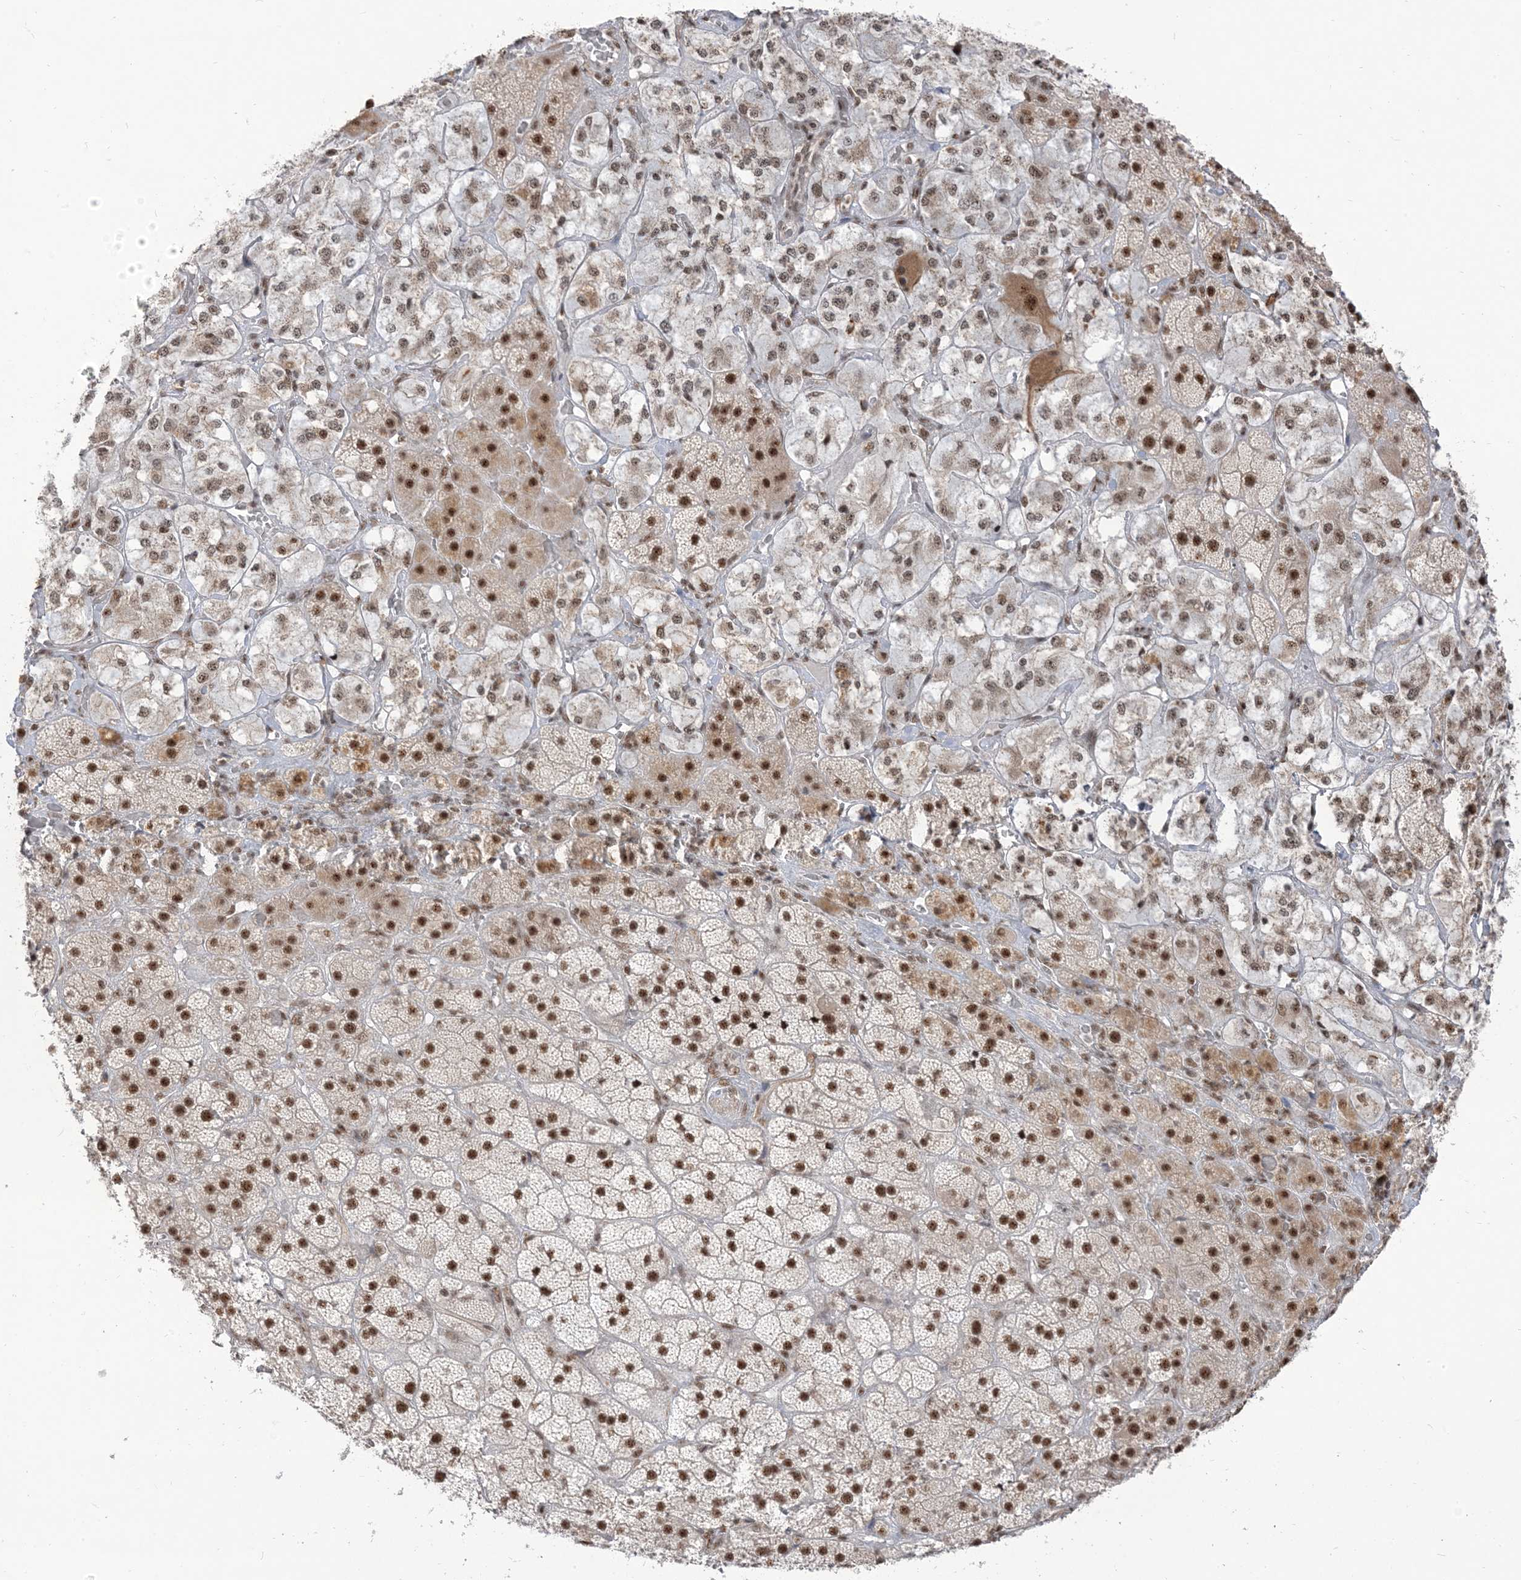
{"staining": {"intensity": "strong", "quantity": ">75%", "location": "nuclear"}, "tissue": "adrenal gland", "cell_type": "Glandular cells", "image_type": "normal", "snomed": [{"axis": "morphology", "description": "Normal tissue, NOS"}, {"axis": "topography", "description": "Adrenal gland"}], "caption": "Immunohistochemical staining of benign human adrenal gland exhibits >75% levels of strong nuclear protein expression in approximately >75% of glandular cells. (IHC, brightfield microscopy, high magnification).", "gene": "ARGLU1", "patient": {"sex": "male", "age": 57}}